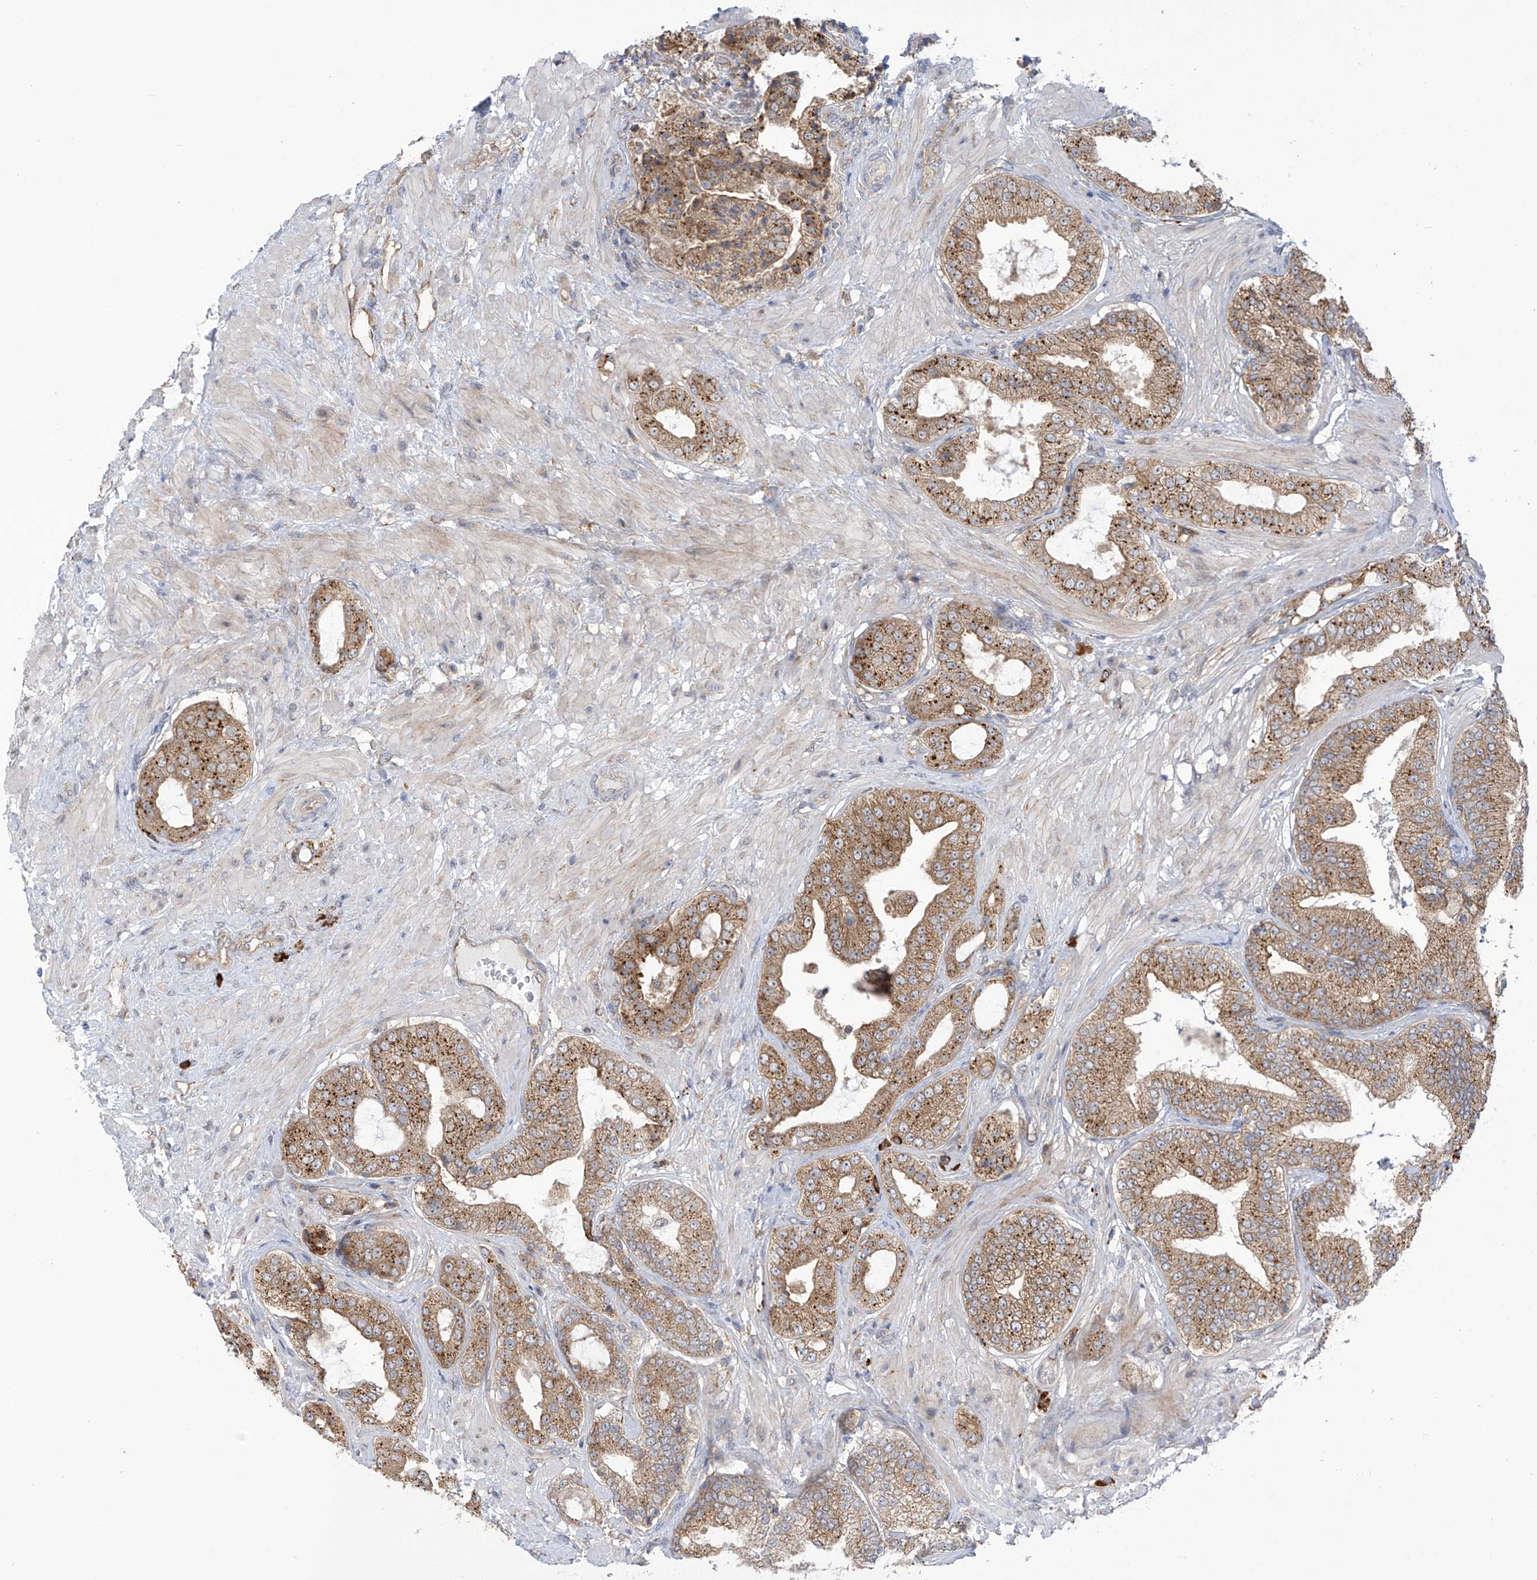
{"staining": {"intensity": "moderate", "quantity": ">75%", "location": "cytoplasmic/membranous"}, "tissue": "prostate cancer", "cell_type": "Tumor cells", "image_type": "cancer", "snomed": [{"axis": "morphology", "description": "Adenocarcinoma, Low grade"}, {"axis": "topography", "description": "Prostate"}], "caption": "Prostate low-grade adenocarcinoma stained for a protein (brown) shows moderate cytoplasmic/membranous positive positivity in approximately >75% of tumor cells.", "gene": "KIAA1522", "patient": {"sex": "male", "age": 63}}